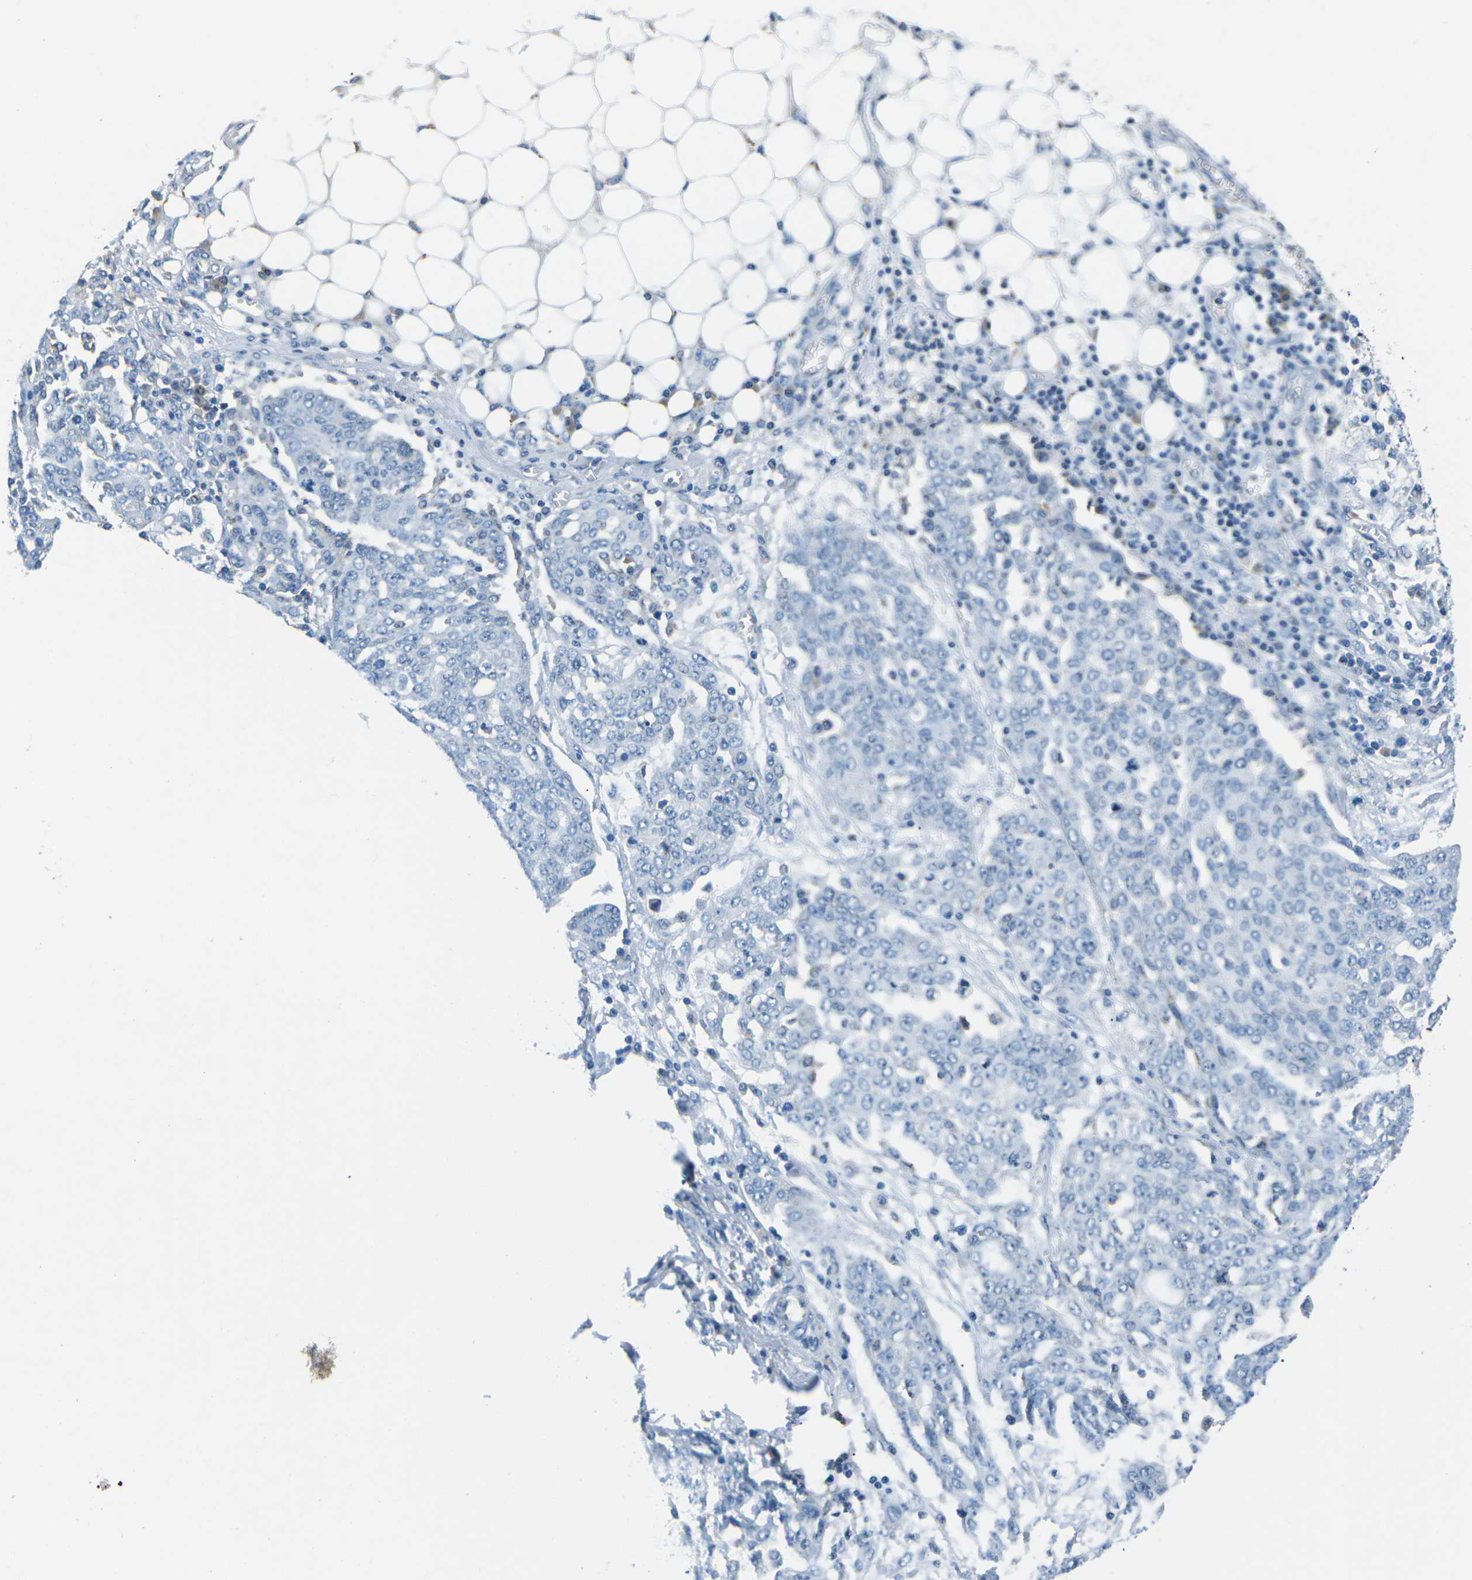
{"staining": {"intensity": "negative", "quantity": "none", "location": "none"}, "tissue": "ovarian cancer", "cell_type": "Tumor cells", "image_type": "cancer", "snomed": [{"axis": "morphology", "description": "Cystadenocarcinoma, serous, NOS"}, {"axis": "topography", "description": "Soft tissue"}, {"axis": "topography", "description": "Ovary"}], "caption": "This is a micrograph of immunohistochemistry staining of ovarian serous cystadenocarcinoma, which shows no expression in tumor cells.", "gene": "CD1D", "patient": {"sex": "female", "age": 57}}